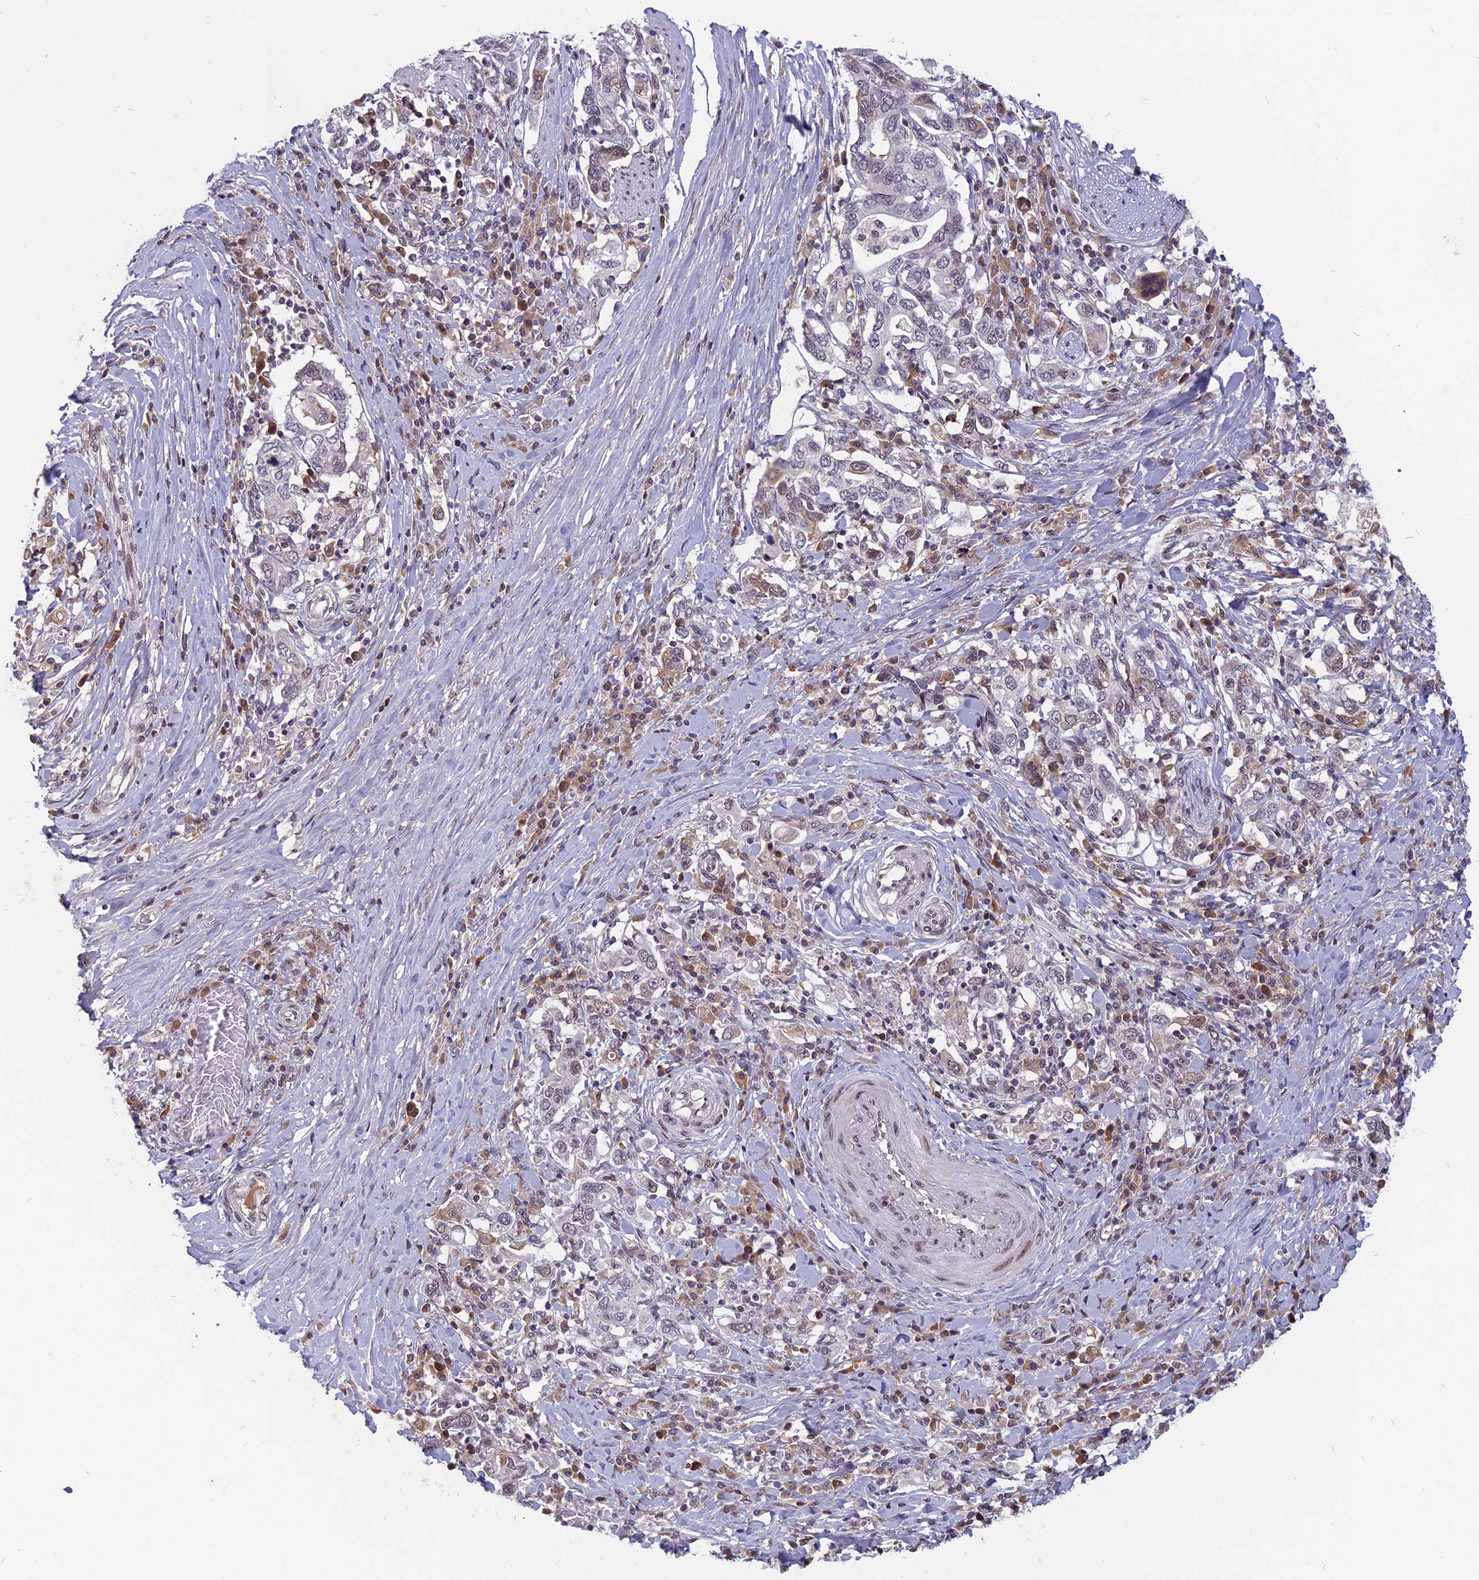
{"staining": {"intensity": "moderate", "quantity": "<25%", "location": "nuclear"}, "tissue": "stomach cancer", "cell_type": "Tumor cells", "image_type": "cancer", "snomed": [{"axis": "morphology", "description": "Adenocarcinoma, NOS"}, {"axis": "topography", "description": "Stomach, upper"}, {"axis": "topography", "description": "Stomach"}], "caption": "The immunohistochemical stain highlights moderate nuclear expression in tumor cells of stomach cancer (adenocarcinoma) tissue.", "gene": "CDC7", "patient": {"sex": "male", "age": 62}}